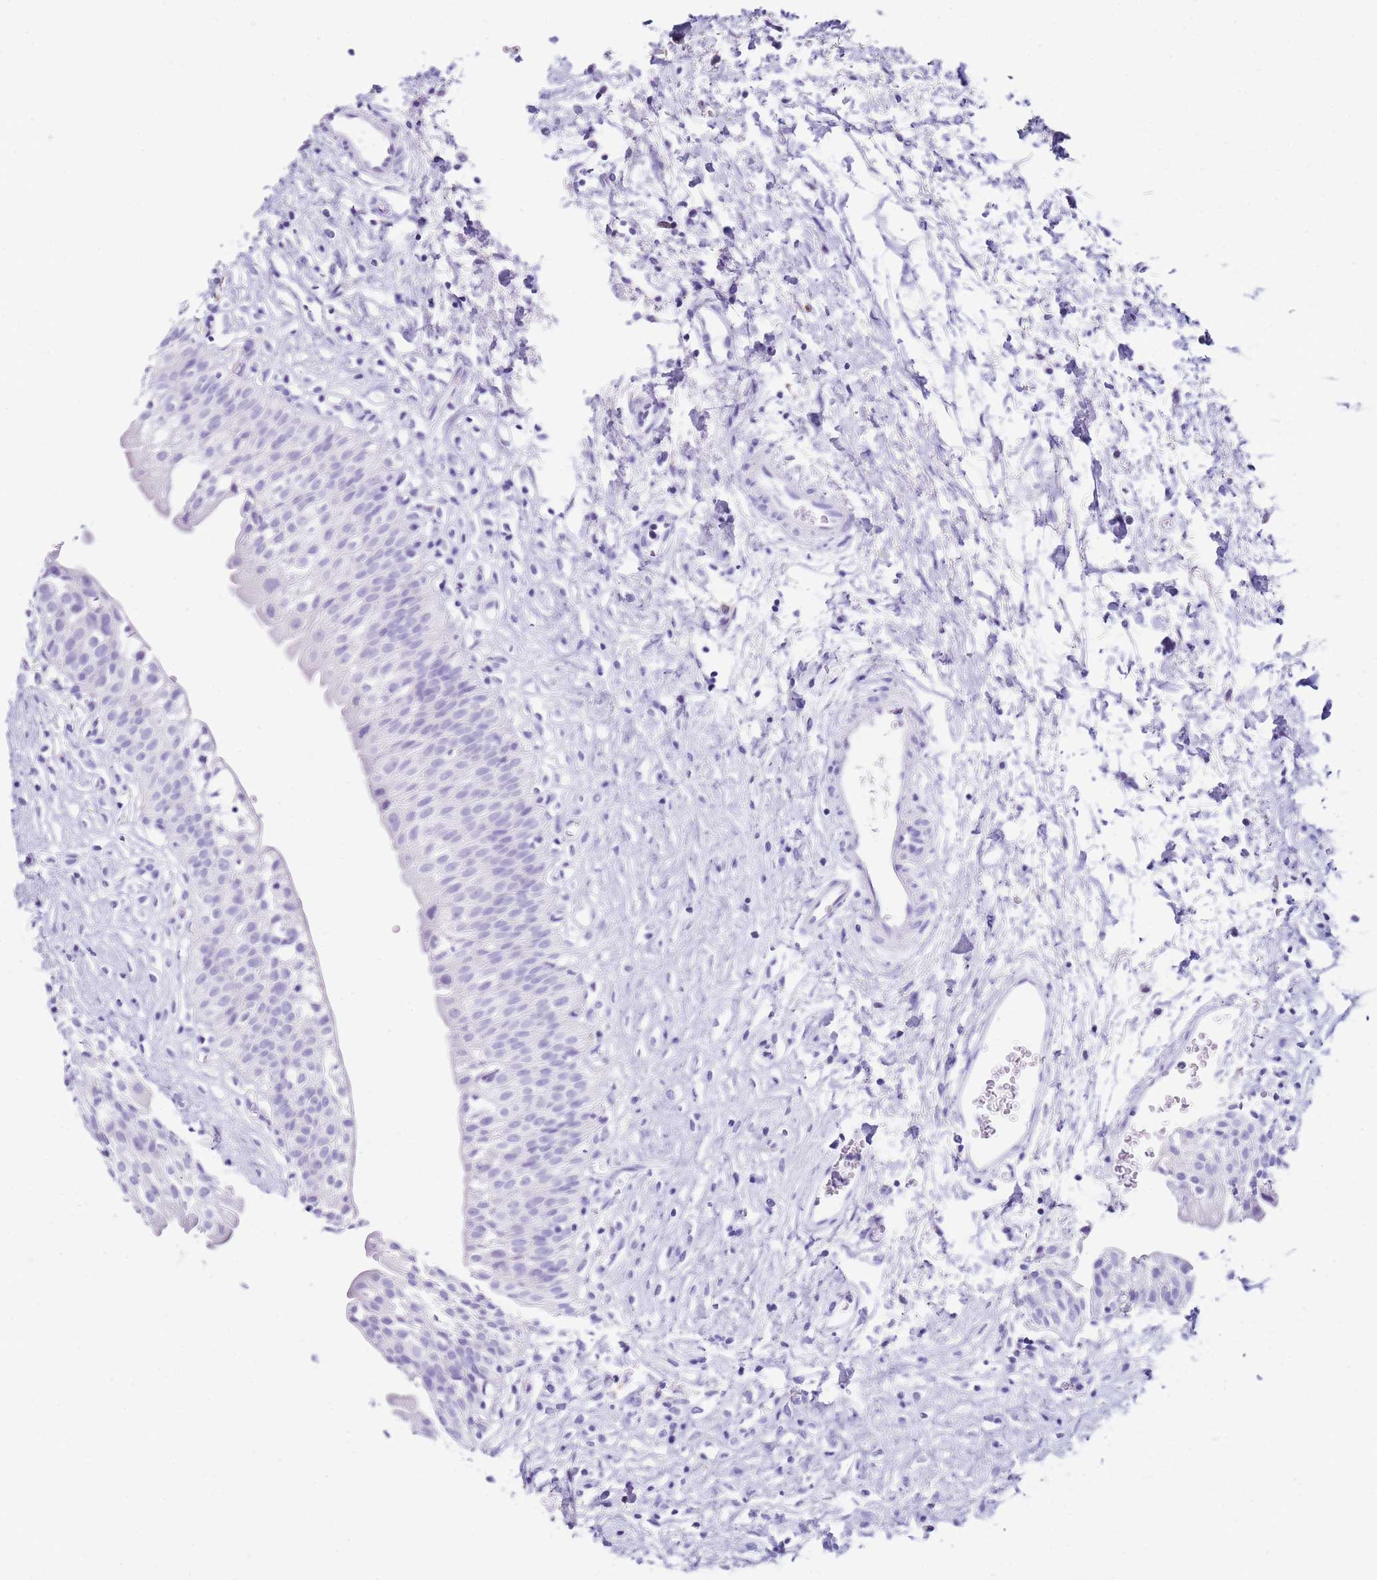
{"staining": {"intensity": "negative", "quantity": "none", "location": "none"}, "tissue": "urinary bladder", "cell_type": "Urothelial cells", "image_type": "normal", "snomed": [{"axis": "morphology", "description": "Normal tissue, NOS"}, {"axis": "topography", "description": "Urinary bladder"}], "caption": "Urinary bladder was stained to show a protein in brown. There is no significant expression in urothelial cells. (Brightfield microscopy of DAB (3,3'-diaminobenzidine) immunohistochemistry at high magnification).", "gene": "PTBP2", "patient": {"sex": "male", "age": 51}}